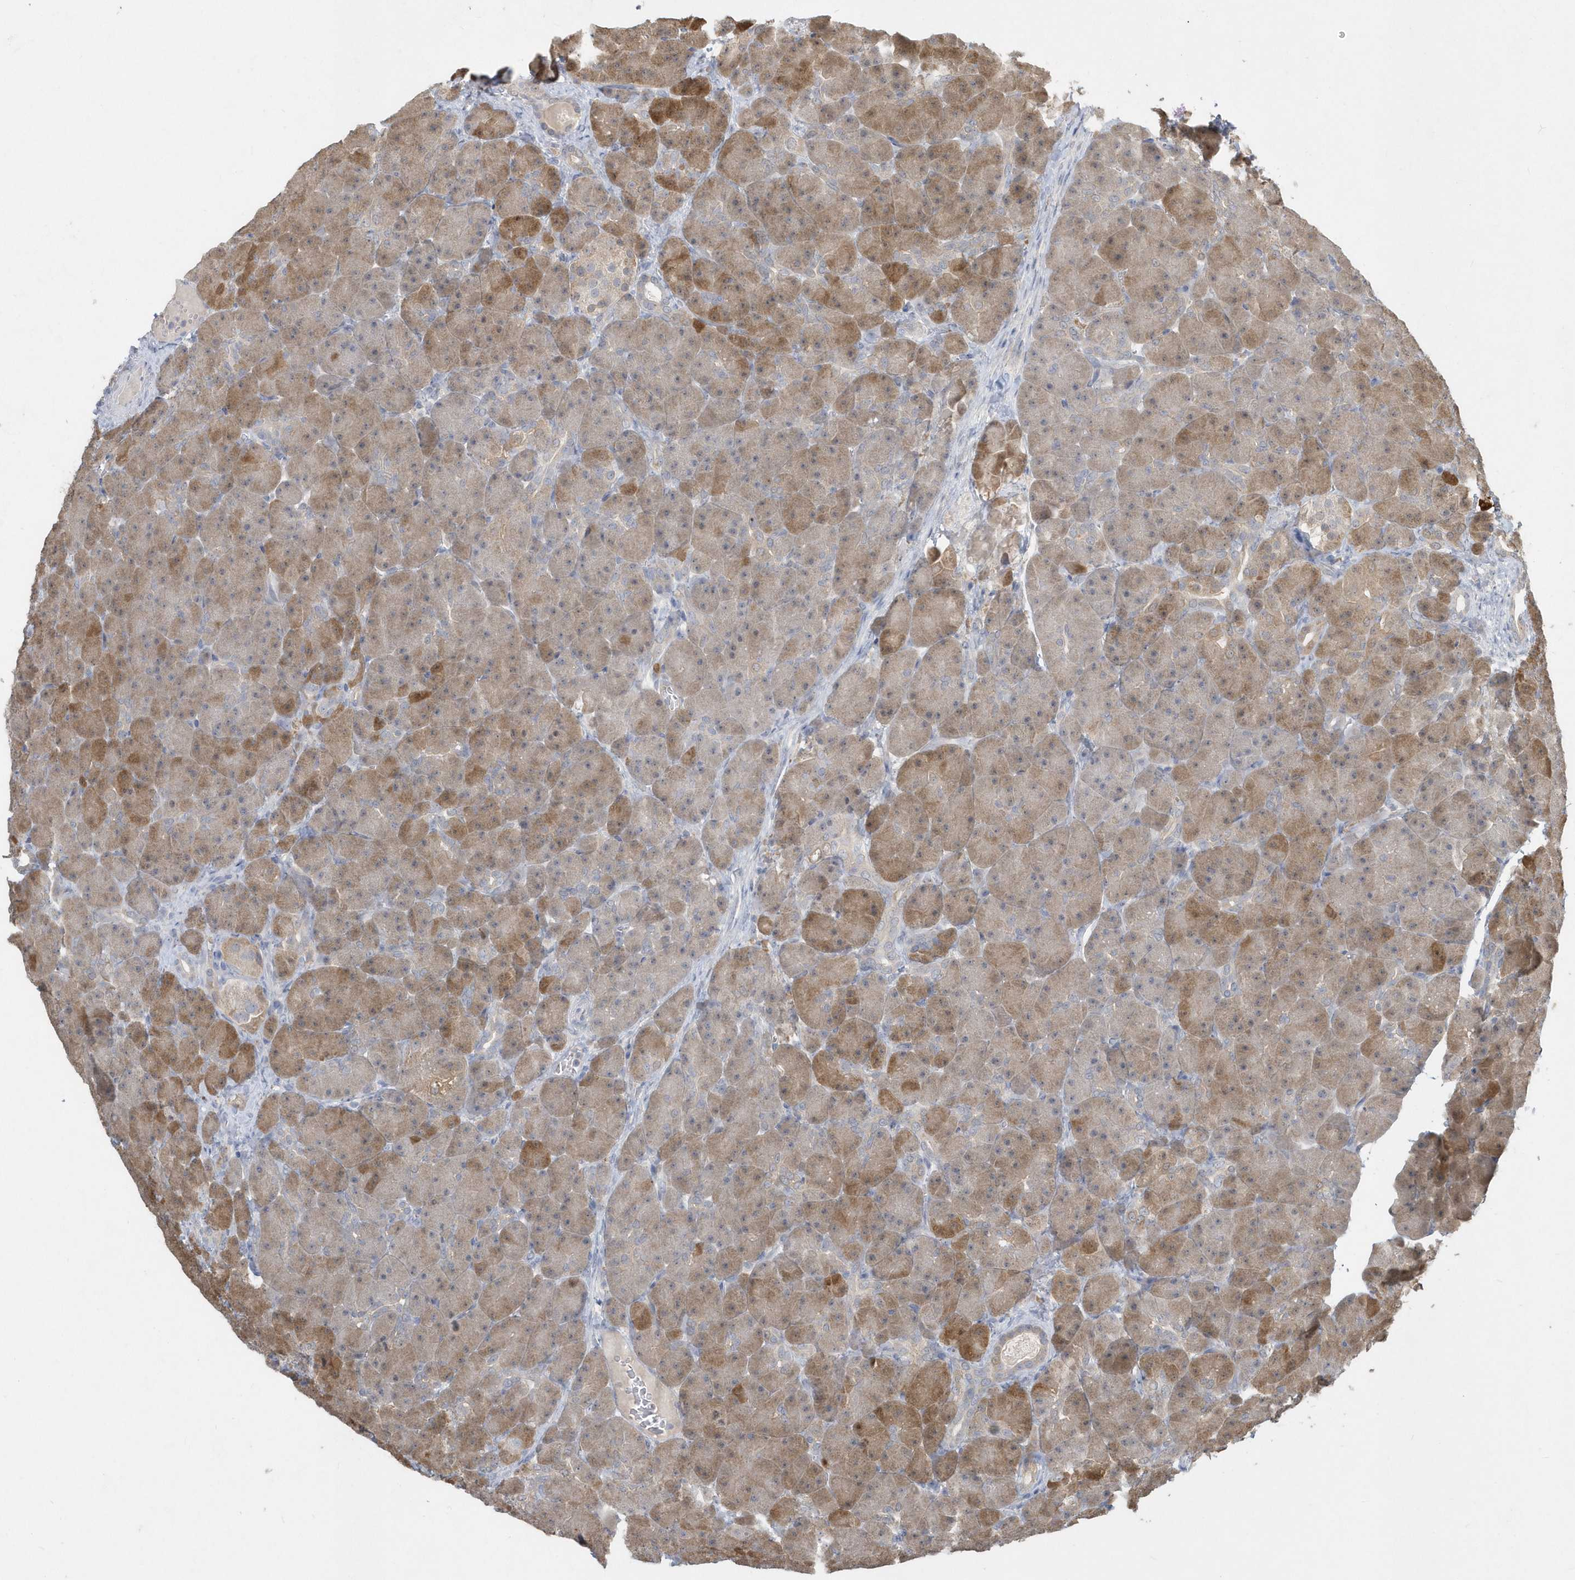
{"staining": {"intensity": "moderate", "quantity": ">75%", "location": "cytoplasmic/membranous,nuclear"}, "tissue": "pancreas", "cell_type": "Exocrine glandular cells", "image_type": "normal", "snomed": [{"axis": "morphology", "description": "Normal tissue, NOS"}, {"axis": "topography", "description": "Pancreas"}], "caption": "Immunohistochemical staining of unremarkable pancreas exhibits moderate cytoplasmic/membranous,nuclear protein positivity in approximately >75% of exocrine glandular cells.", "gene": "AKR7A2", "patient": {"sex": "male", "age": 66}}